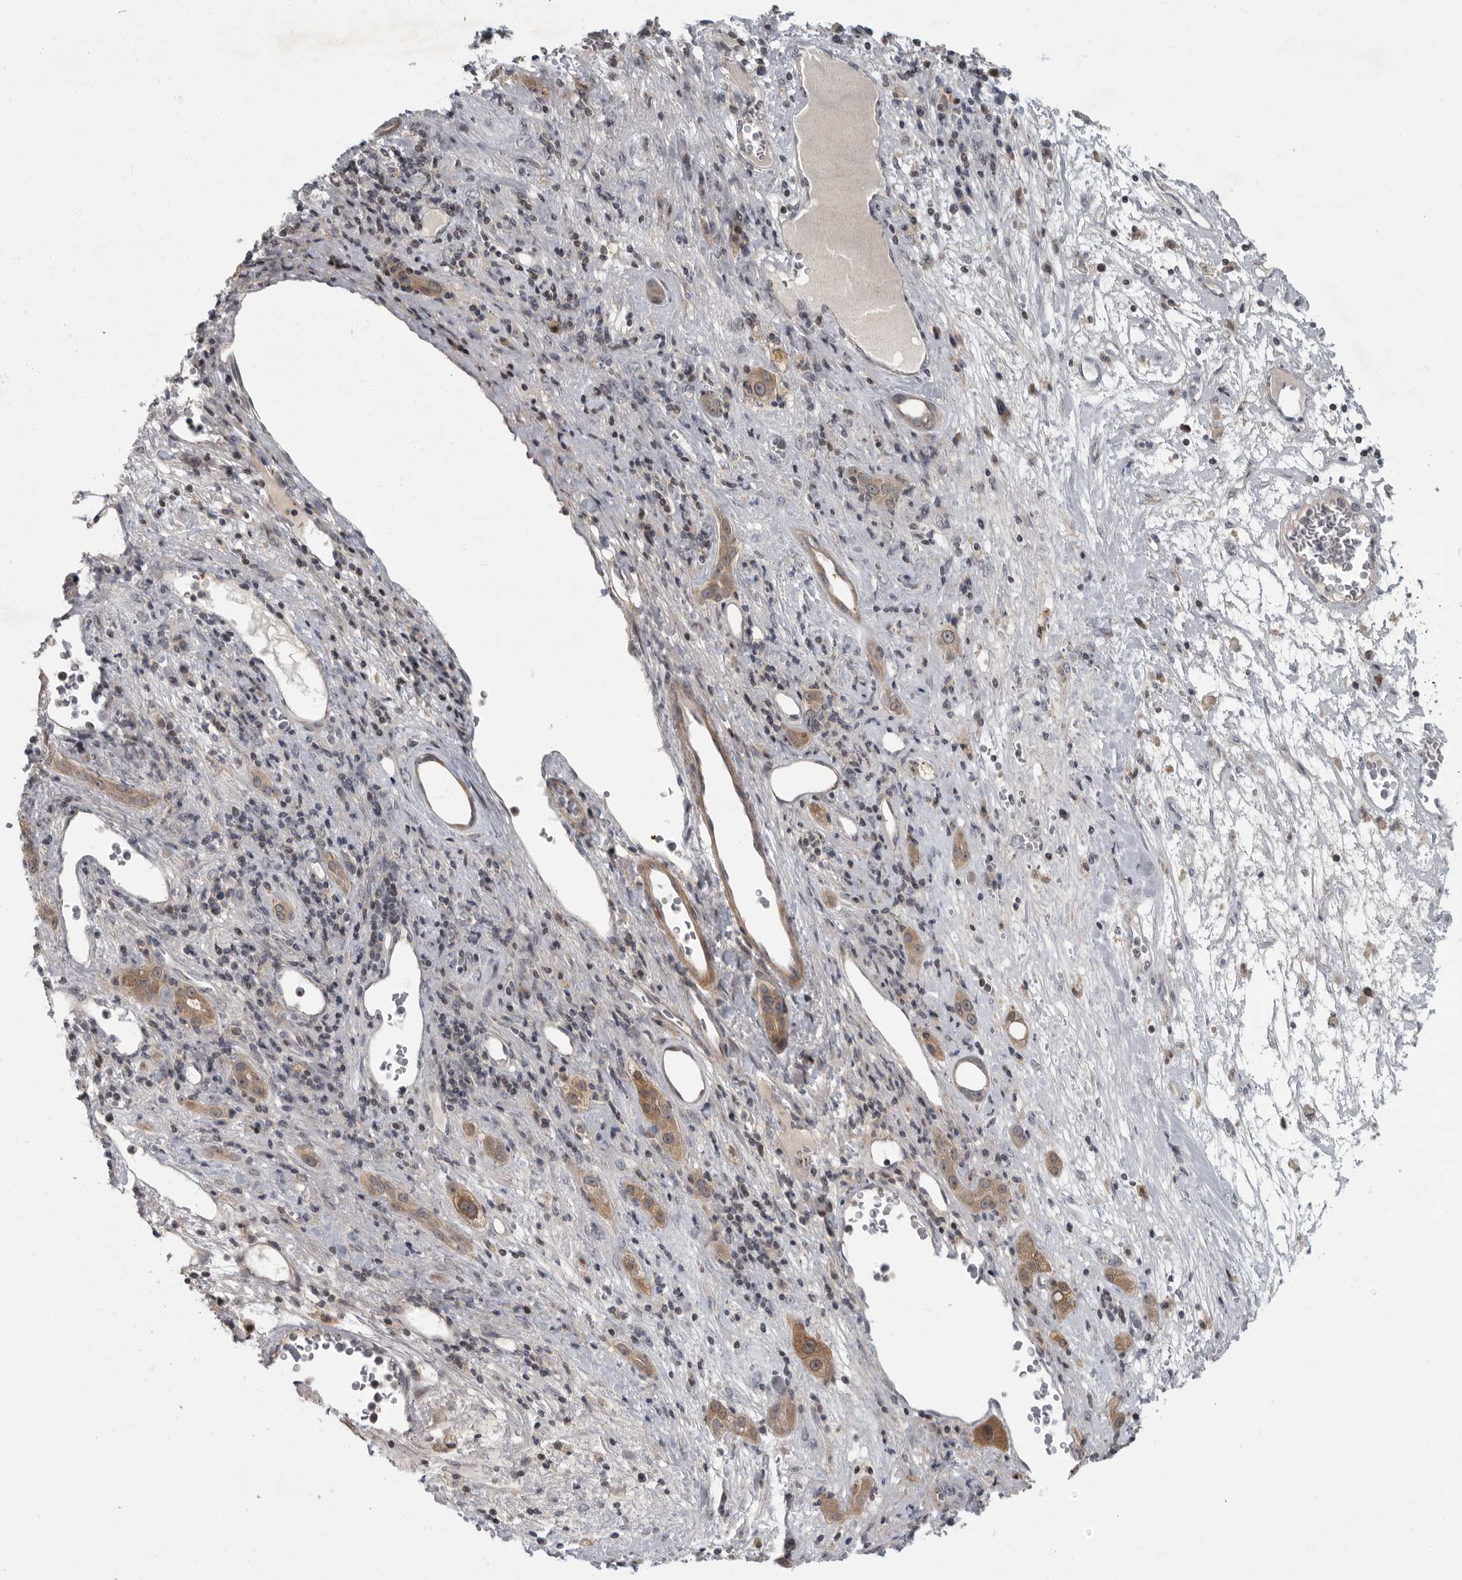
{"staining": {"intensity": "moderate", "quantity": ">75%", "location": "cytoplasmic/membranous"}, "tissue": "liver cancer", "cell_type": "Tumor cells", "image_type": "cancer", "snomed": [{"axis": "morphology", "description": "Carcinoma, Hepatocellular, NOS"}, {"axis": "topography", "description": "Liver"}], "caption": "IHC (DAB) staining of hepatocellular carcinoma (liver) demonstrates moderate cytoplasmic/membranous protein positivity in about >75% of tumor cells.", "gene": "PDE7A", "patient": {"sex": "female", "age": 73}}